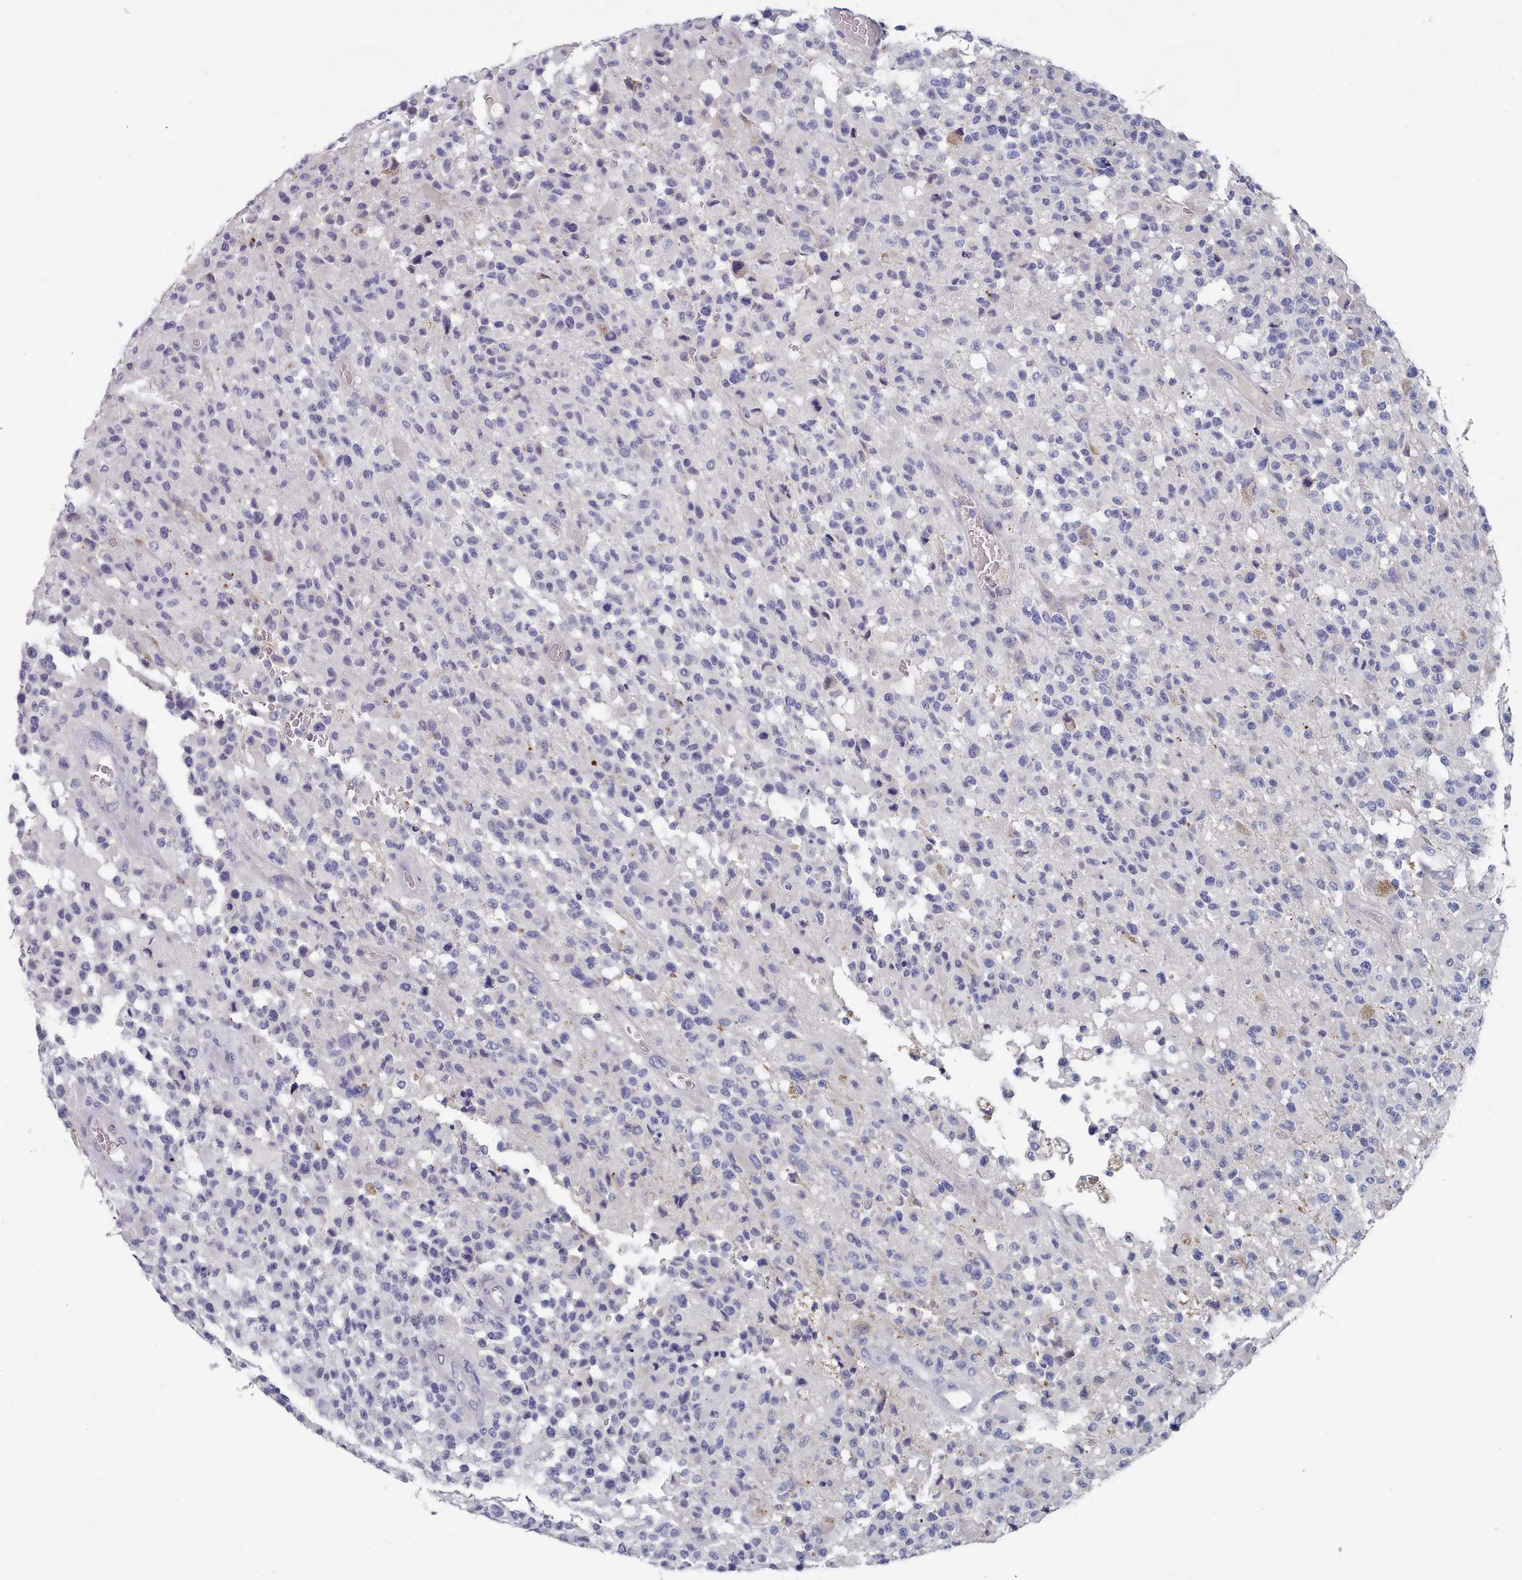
{"staining": {"intensity": "negative", "quantity": "none", "location": "none"}, "tissue": "glioma", "cell_type": "Tumor cells", "image_type": "cancer", "snomed": [{"axis": "morphology", "description": "Glioma, malignant, High grade"}, {"axis": "morphology", "description": "Glioblastoma, NOS"}, {"axis": "topography", "description": "Brain"}], "caption": "An IHC photomicrograph of glioblastoma is shown. There is no staining in tumor cells of glioblastoma.", "gene": "ACAD11", "patient": {"sex": "male", "age": 60}}